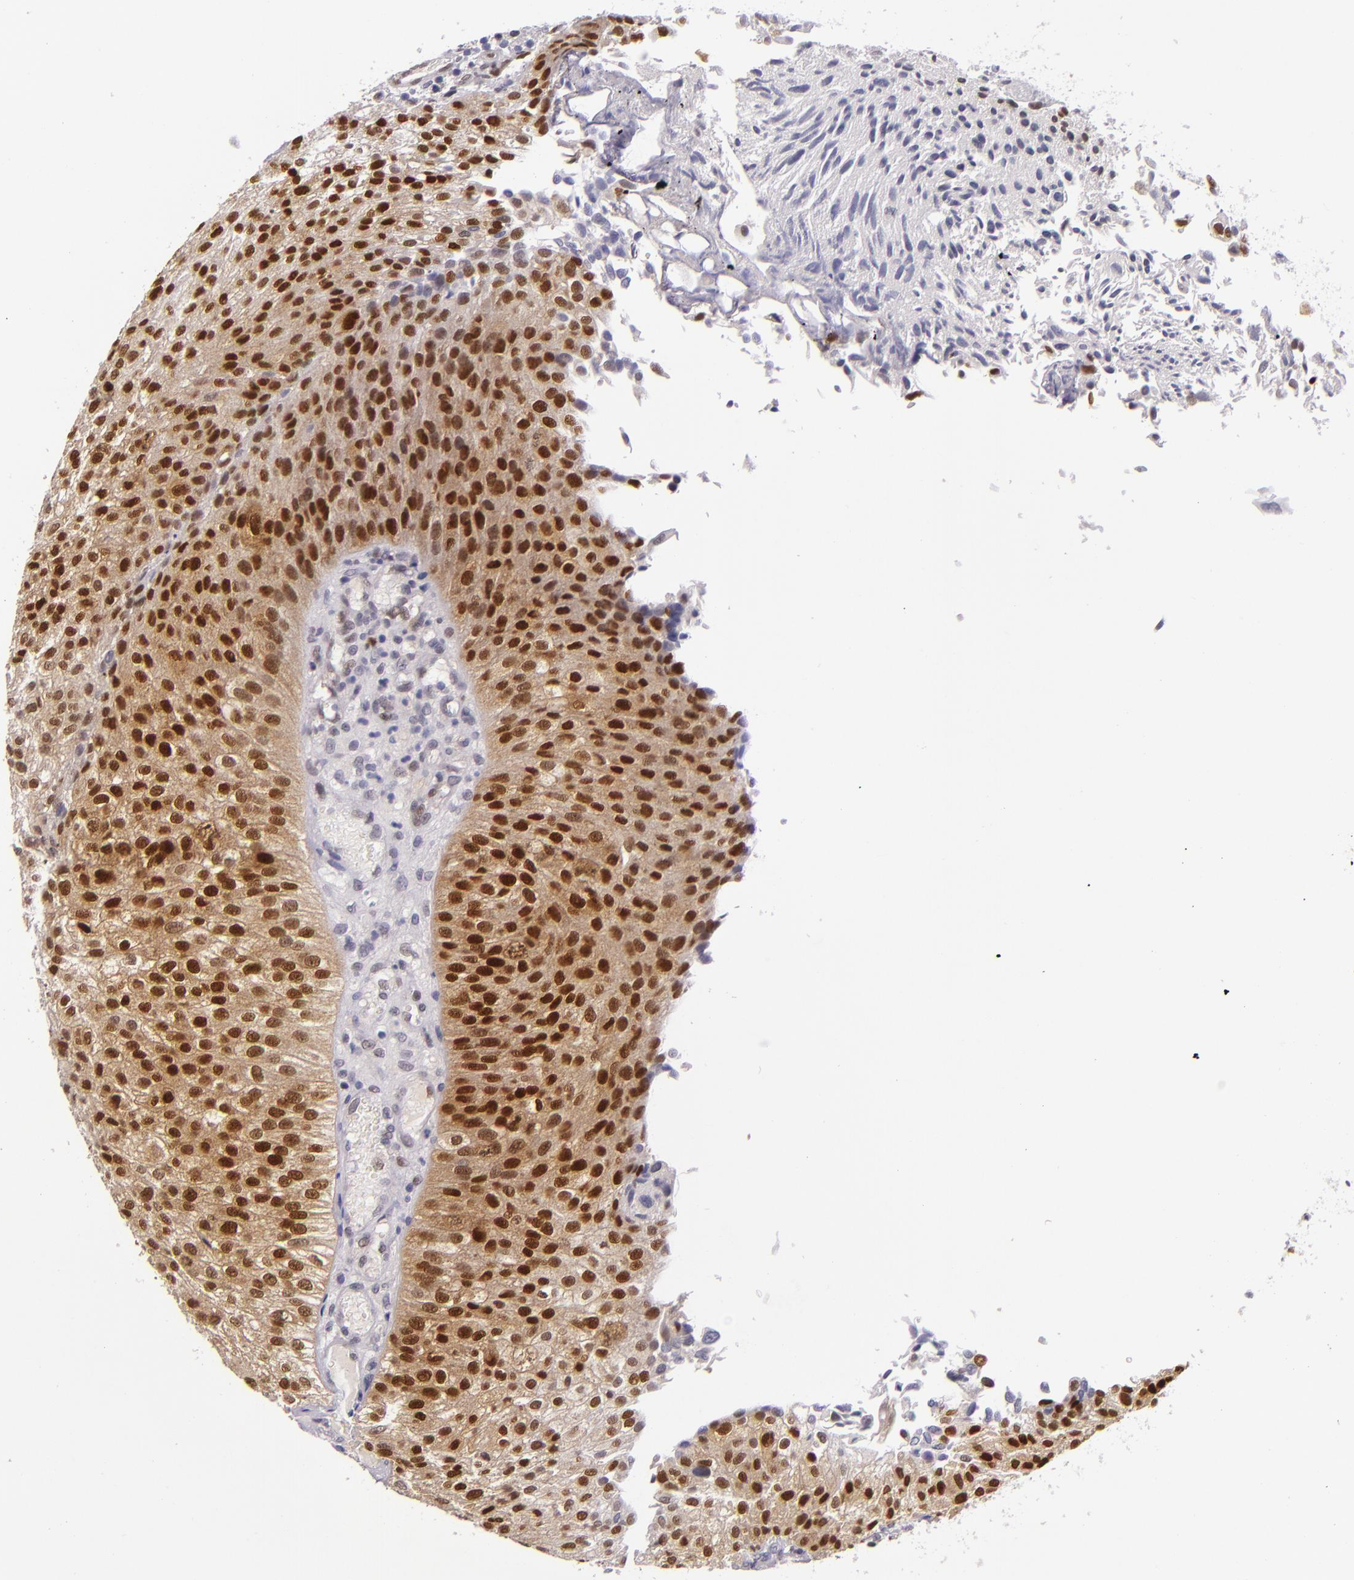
{"staining": {"intensity": "strong", "quantity": ">75%", "location": "cytoplasmic/membranous,nuclear"}, "tissue": "urothelial cancer", "cell_type": "Tumor cells", "image_type": "cancer", "snomed": [{"axis": "morphology", "description": "Urothelial carcinoma, Low grade"}, {"axis": "topography", "description": "Urinary bladder"}], "caption": "Human urothelial cancer stained for a protein (brown) shows strong cytoplasmic/membranous and nuclear positive expression in about >75% of tumor cells.", "gene": "CSE1L", "patient": {"sex": "female", "age": 89}}